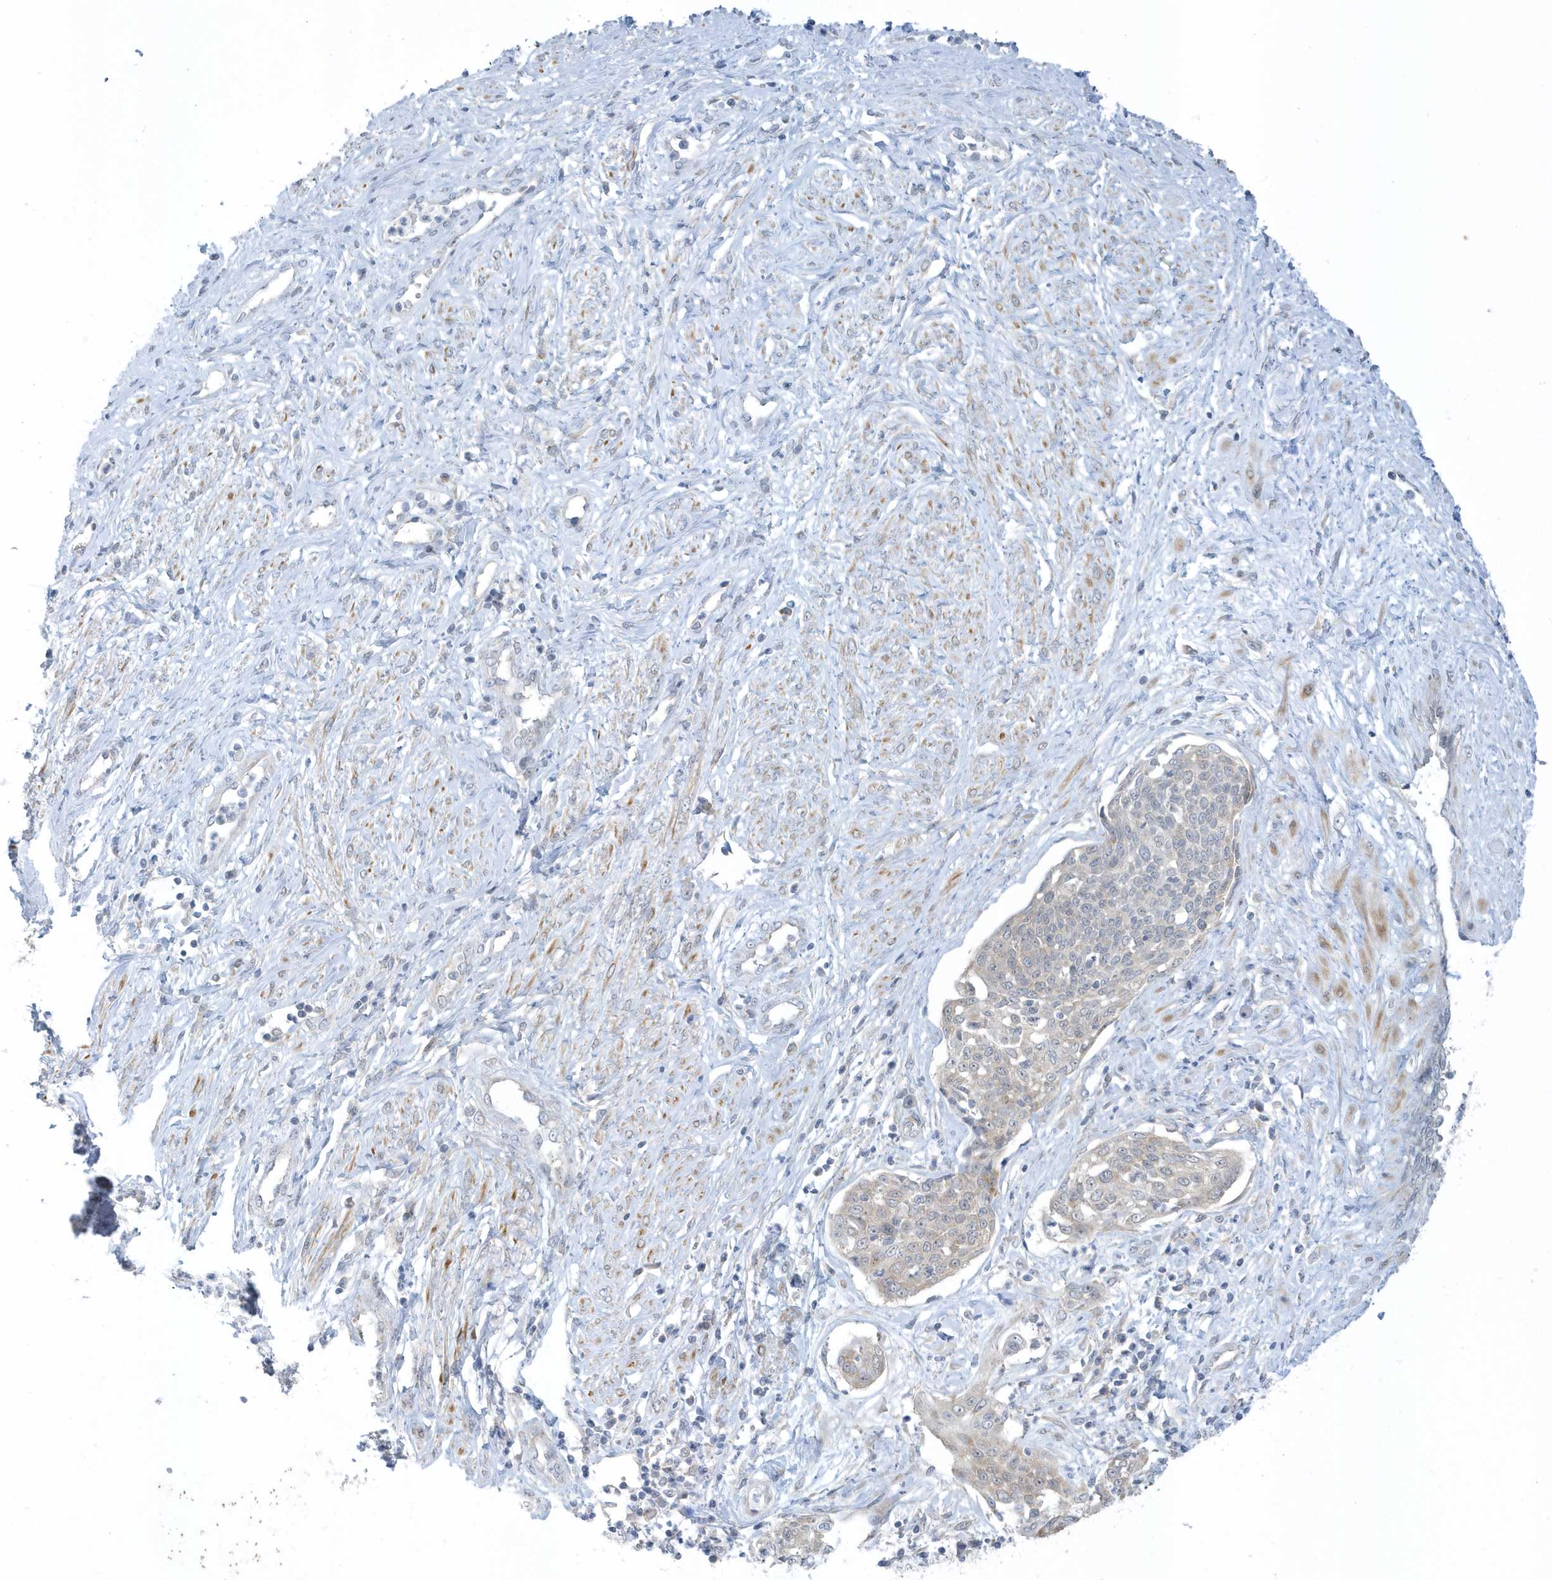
{"staining": {"intensity": "negative", "quantity": "none", "location": "none"}, "tissue": "cervical cancer", "cell_type": "Tumor cells", "image_type": "cancer", "snomed": [{"axis": "morphology", "description": "Squamous cell carcinoma, NOS"}, {"axis": "topography", "description": "Cervix"}], "caption": "Immunohistochemical staining of cervical squamous cell carcinoma demonstrates no significant expression in tumor cells.", "gene": "SCN3A", "patient": {"sex": "female", "age": 34}}